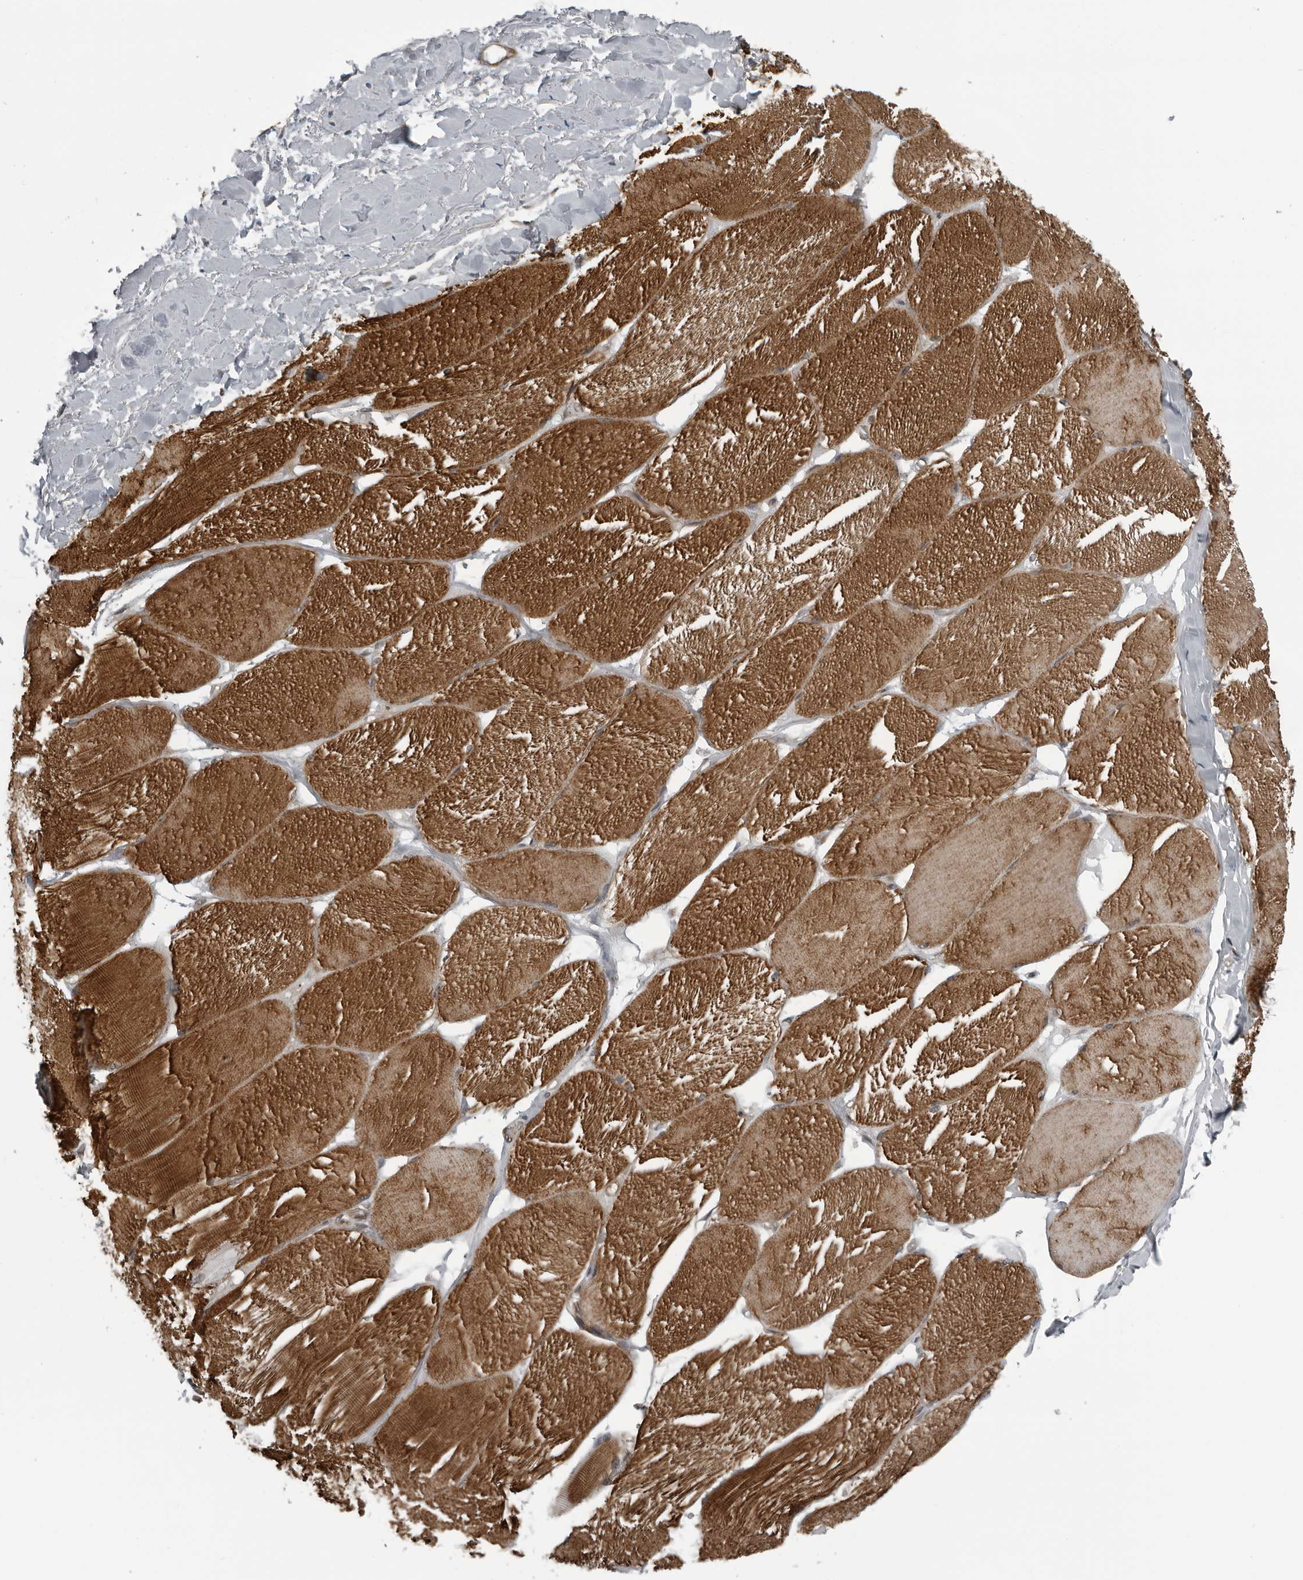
{"staining": {"intensity": "strong", "quantity": ">75%", "location": "cytoplasmic/membranous"}, "tissue": "skeletal muscle", "cell_type": "Myocytes", "image_type": "normal", "snomed": [{"axis": "morphology", "description": "Normal tissue, NOS"}, {"axis": "topography", "description": "Skin"}, {"axis": "topography", "description": "Skeletal muscle"}], "caption": "Approximately >75% of myocytes in normal human skeletal muscle display strong cytoplasmic/membranous protein positivity as visualized by brown immunohistochemical staining.", "gene": "FAM102B", "patient": {"sex": "male", "age": 83}}